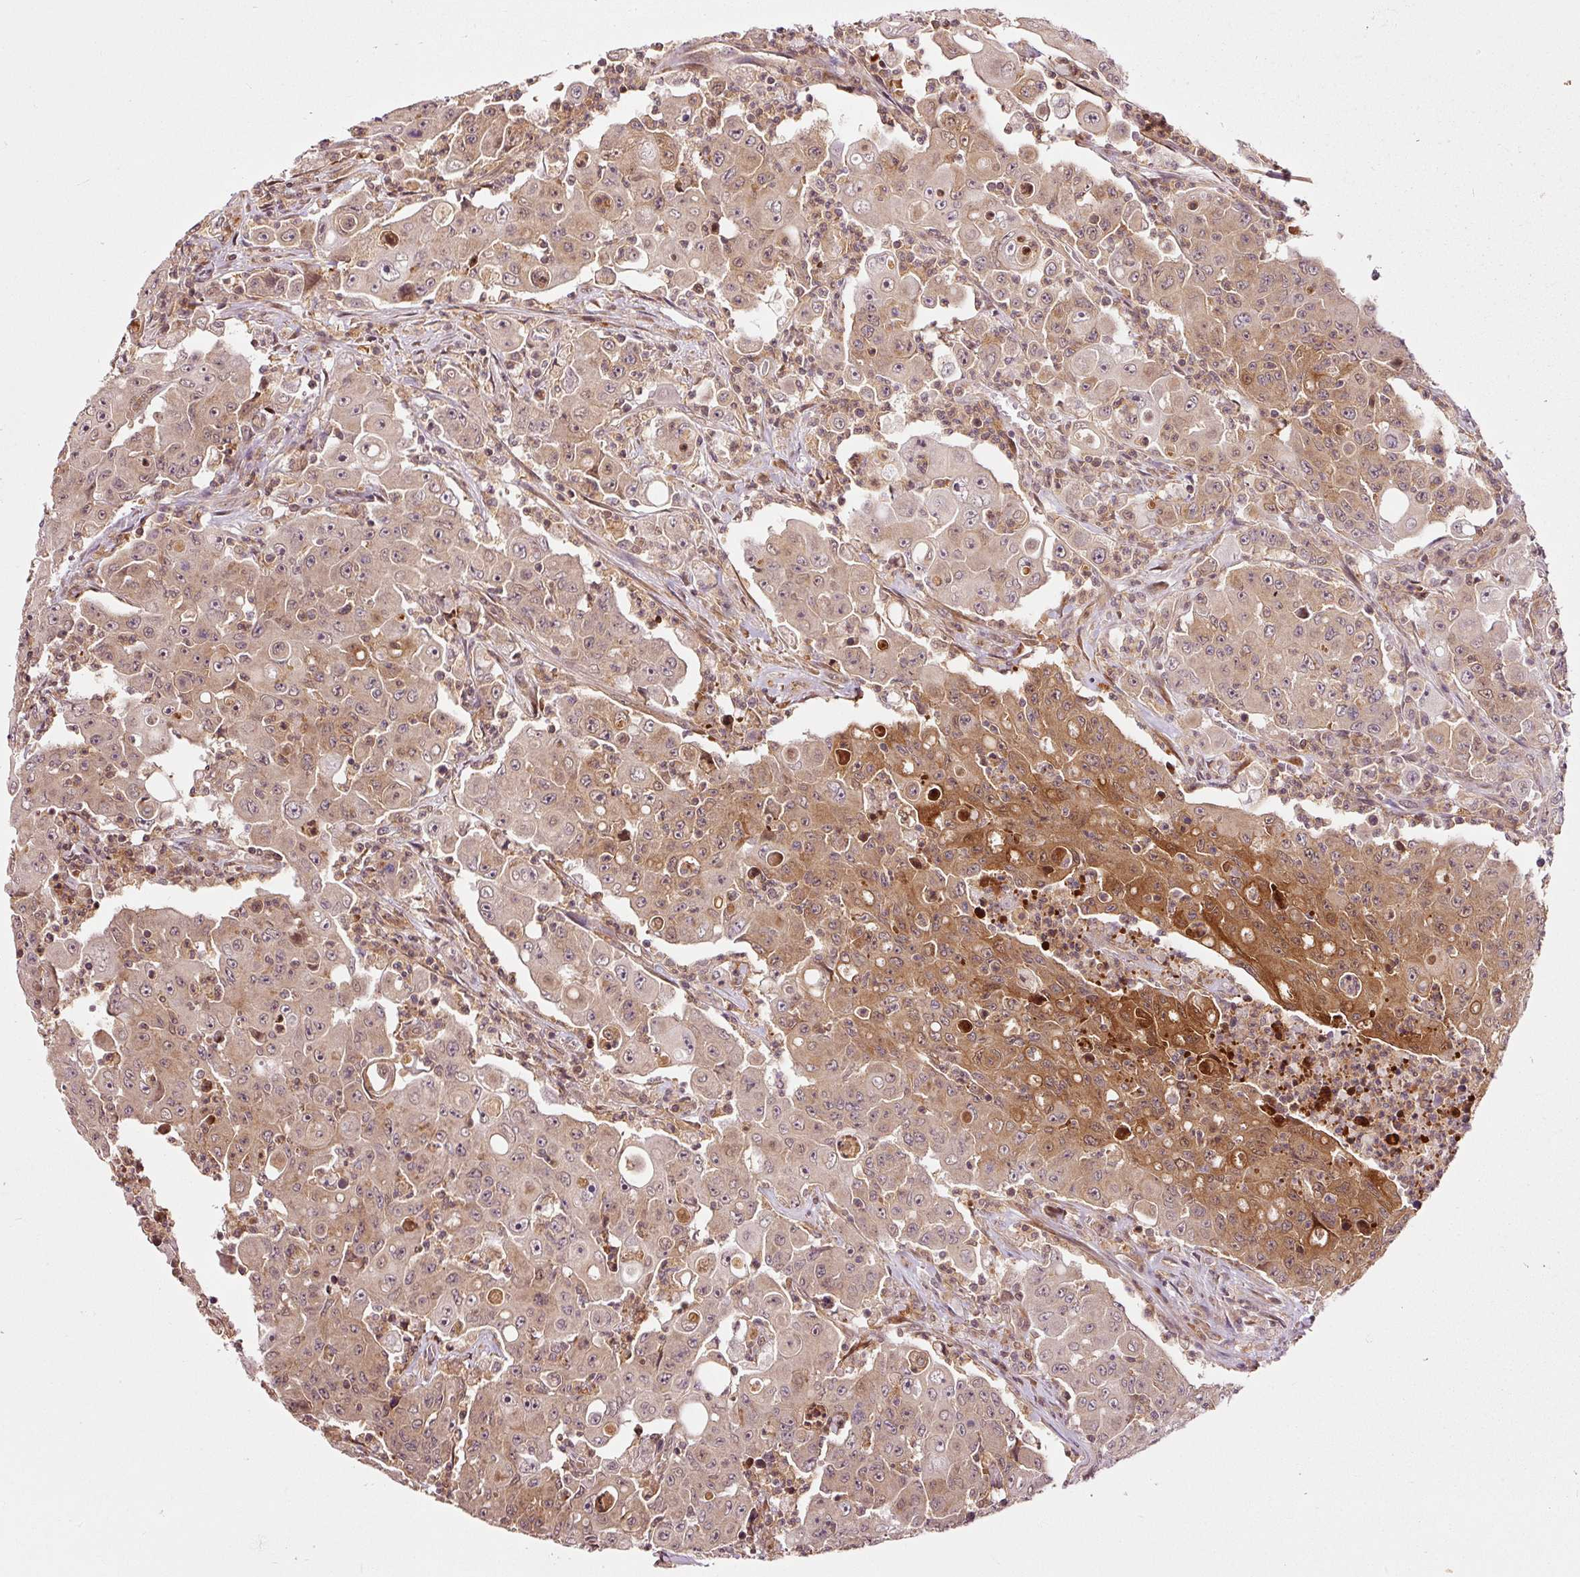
{"staining": {"intensity": "moderate", "quantity": ">75%", "location": "cytoplasmic/membranous,nuclear"}, "tissue": "colorectal cancer", "cell_type": "Tumor cells", "image_type": "cancer", "snomed": [{"axis": "morphology", "description": "Adenocarcinoma, NOS"}, {"axis": "topography", "description": "Colon"}], "caption": "DAB immunohistochemical staining of human adenocarcinoma (colorectal) demonstrates moderate cytoplasmic/membranous and nuclear protein positivity in about >75% of tumor cells.", "gene": "FBXL14", "patient": {"sex": "male", "age": 51}}